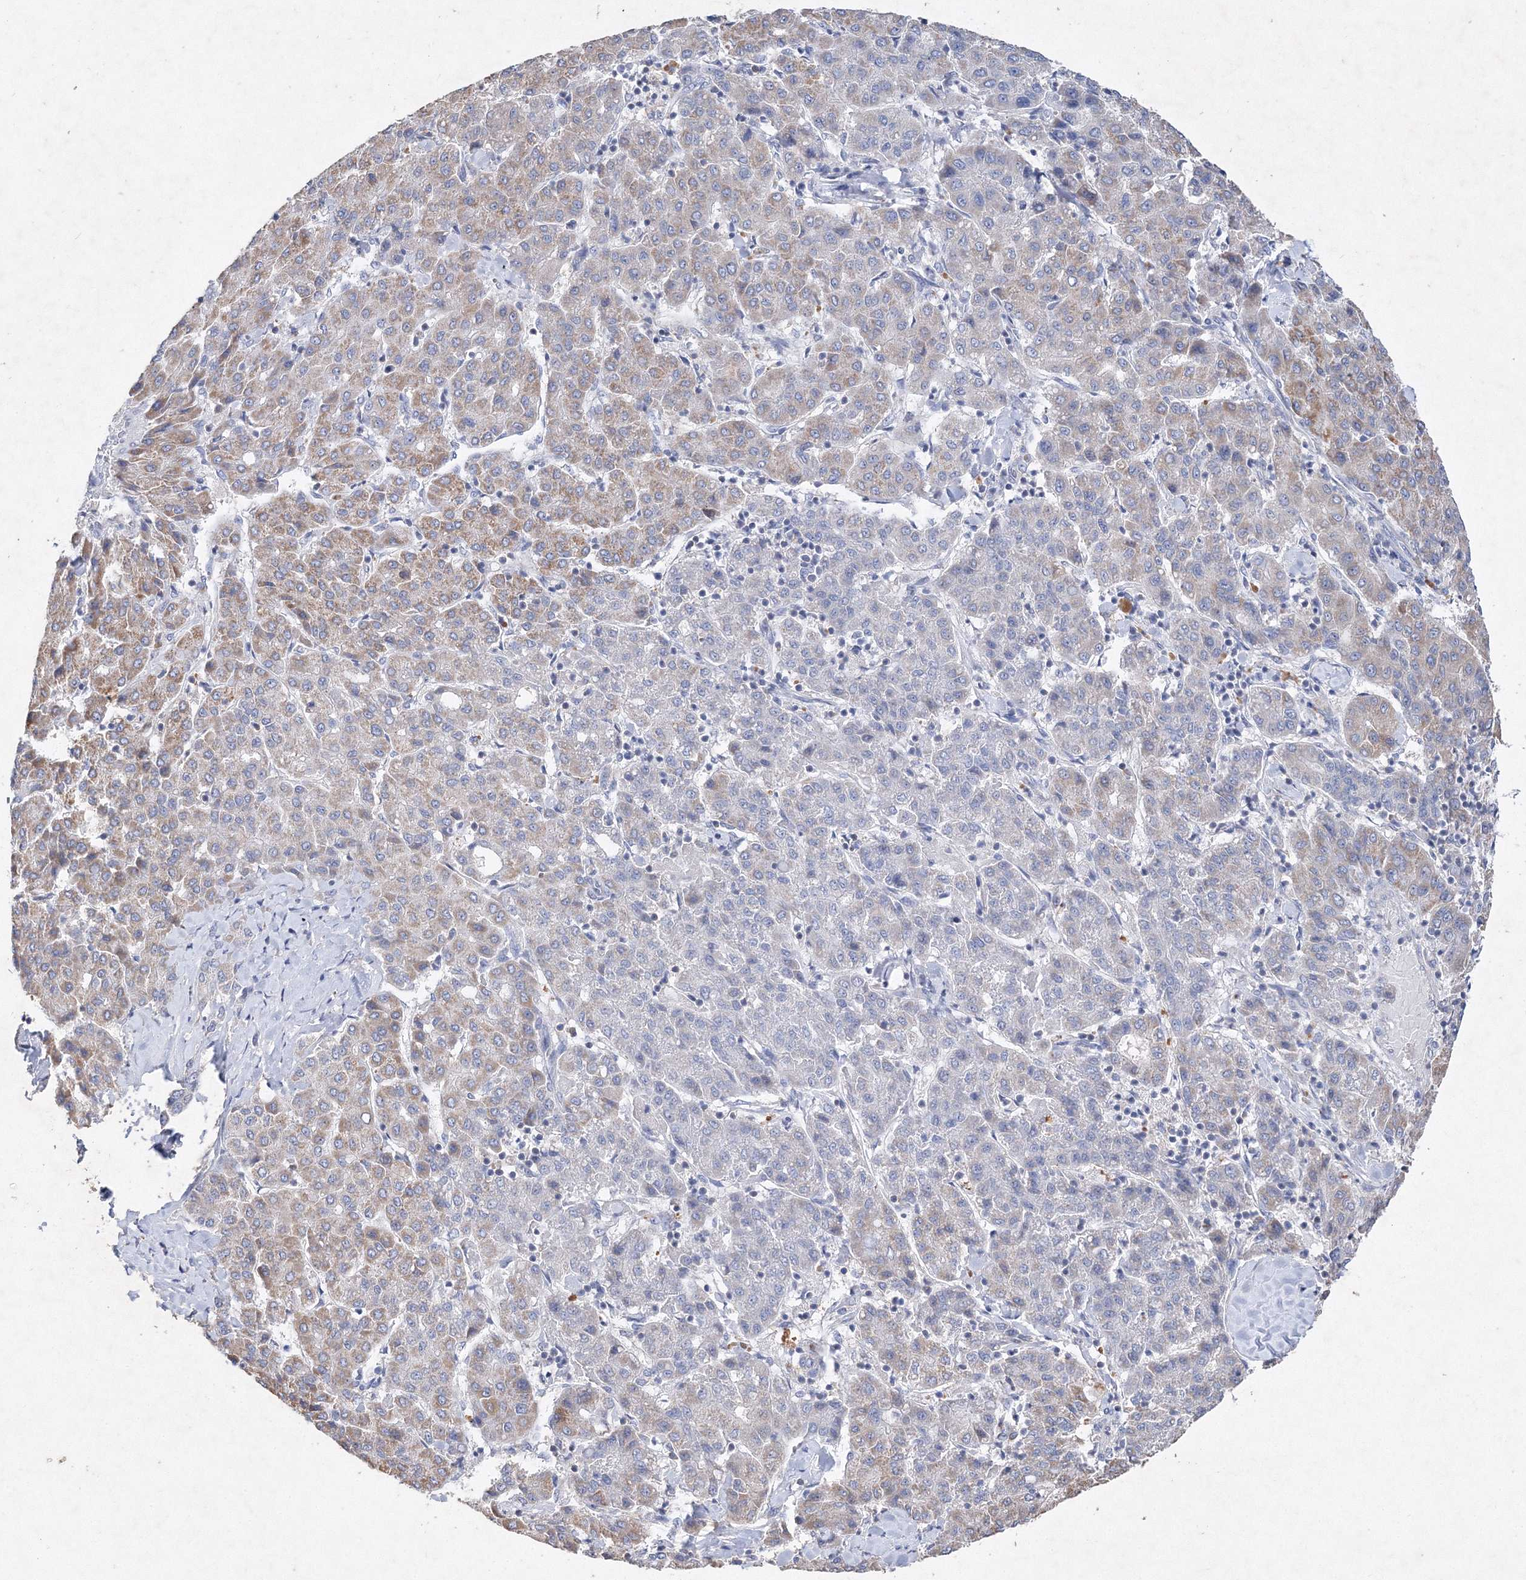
{"staining": {"intensity": "moderate", "quantity": "<25%", "location": "cytoplasmic/membranous"}, "tissue": "liver cancer", "cell_type": "Tumor cells", "image_type": "cancer", "snomed": [{"axis": "morphology", "description": "Carcinoma, Hepatocellular, NOS"}, {"axis": "topography", "description": "Liver"}], "caption": "Hepatocellular carcinoma (liver) stained with a brown dye exhibits moderate cytoplasmic/membranous positive expression in approximately <25% of tumor cells.", "gene": "GLS", "patient": {"sex": "male", "age": 65}}